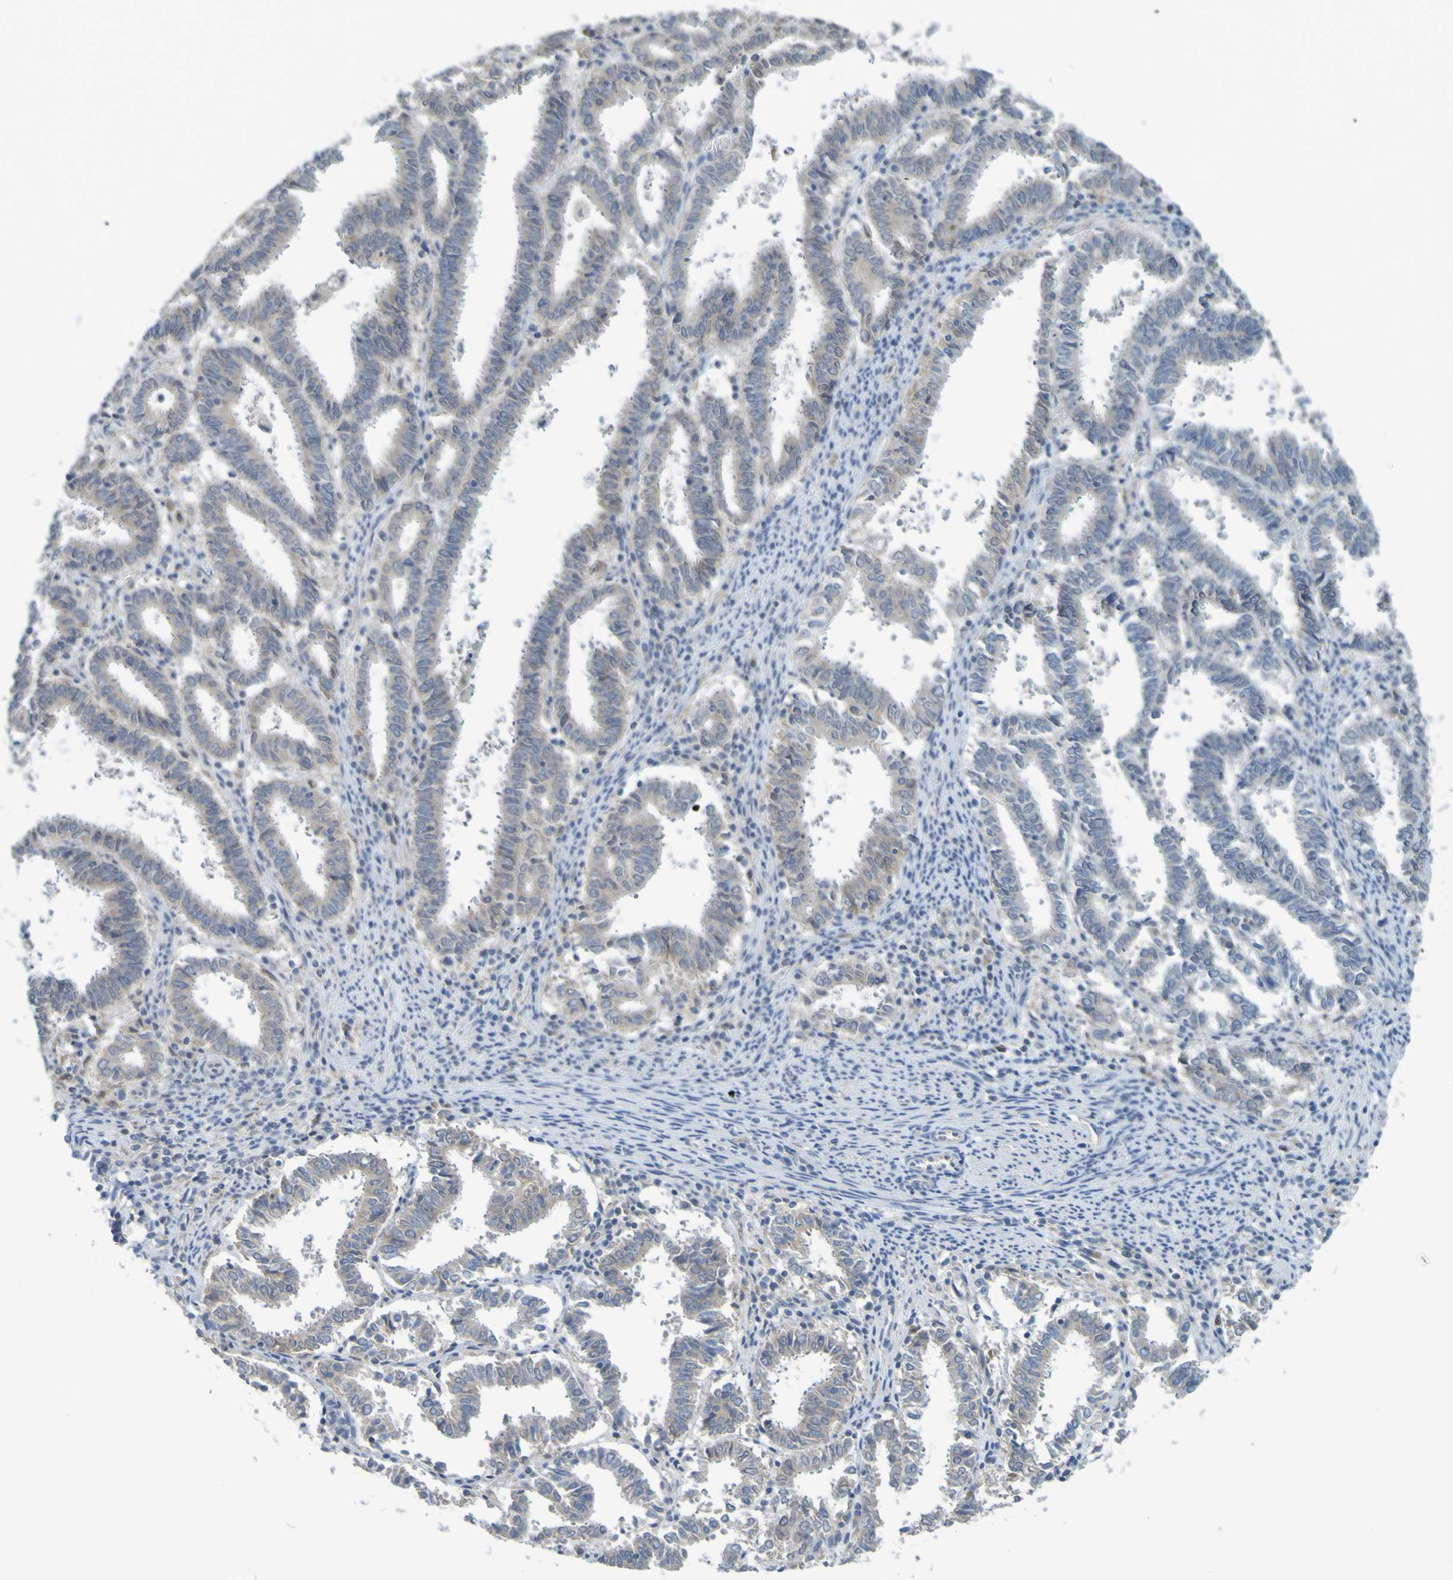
{"staining": {"intensity": "weak", "quantity": "<25%", "location": "cytoplasmic/membranous"}, "tissue": "endometrial cancer", "cell_type": "Tumor cells", "image_type": "cancer", "snomed": [{"axis": "morphology", "description": "Adenocarcinoma, NOS"}, {"axis": "topography", "description": "Uterus"}], "caption": "High magnification brightfield microscopy of adenocarcinoma (endometrial) stained with DAB (3,3'-diaminobenzidine) (brown) and counterstained with hematoxylin (blue): tumor cells show no significant expression.", "gene": "LILRB5", "patient": {"sex": "female", "age": 83}}